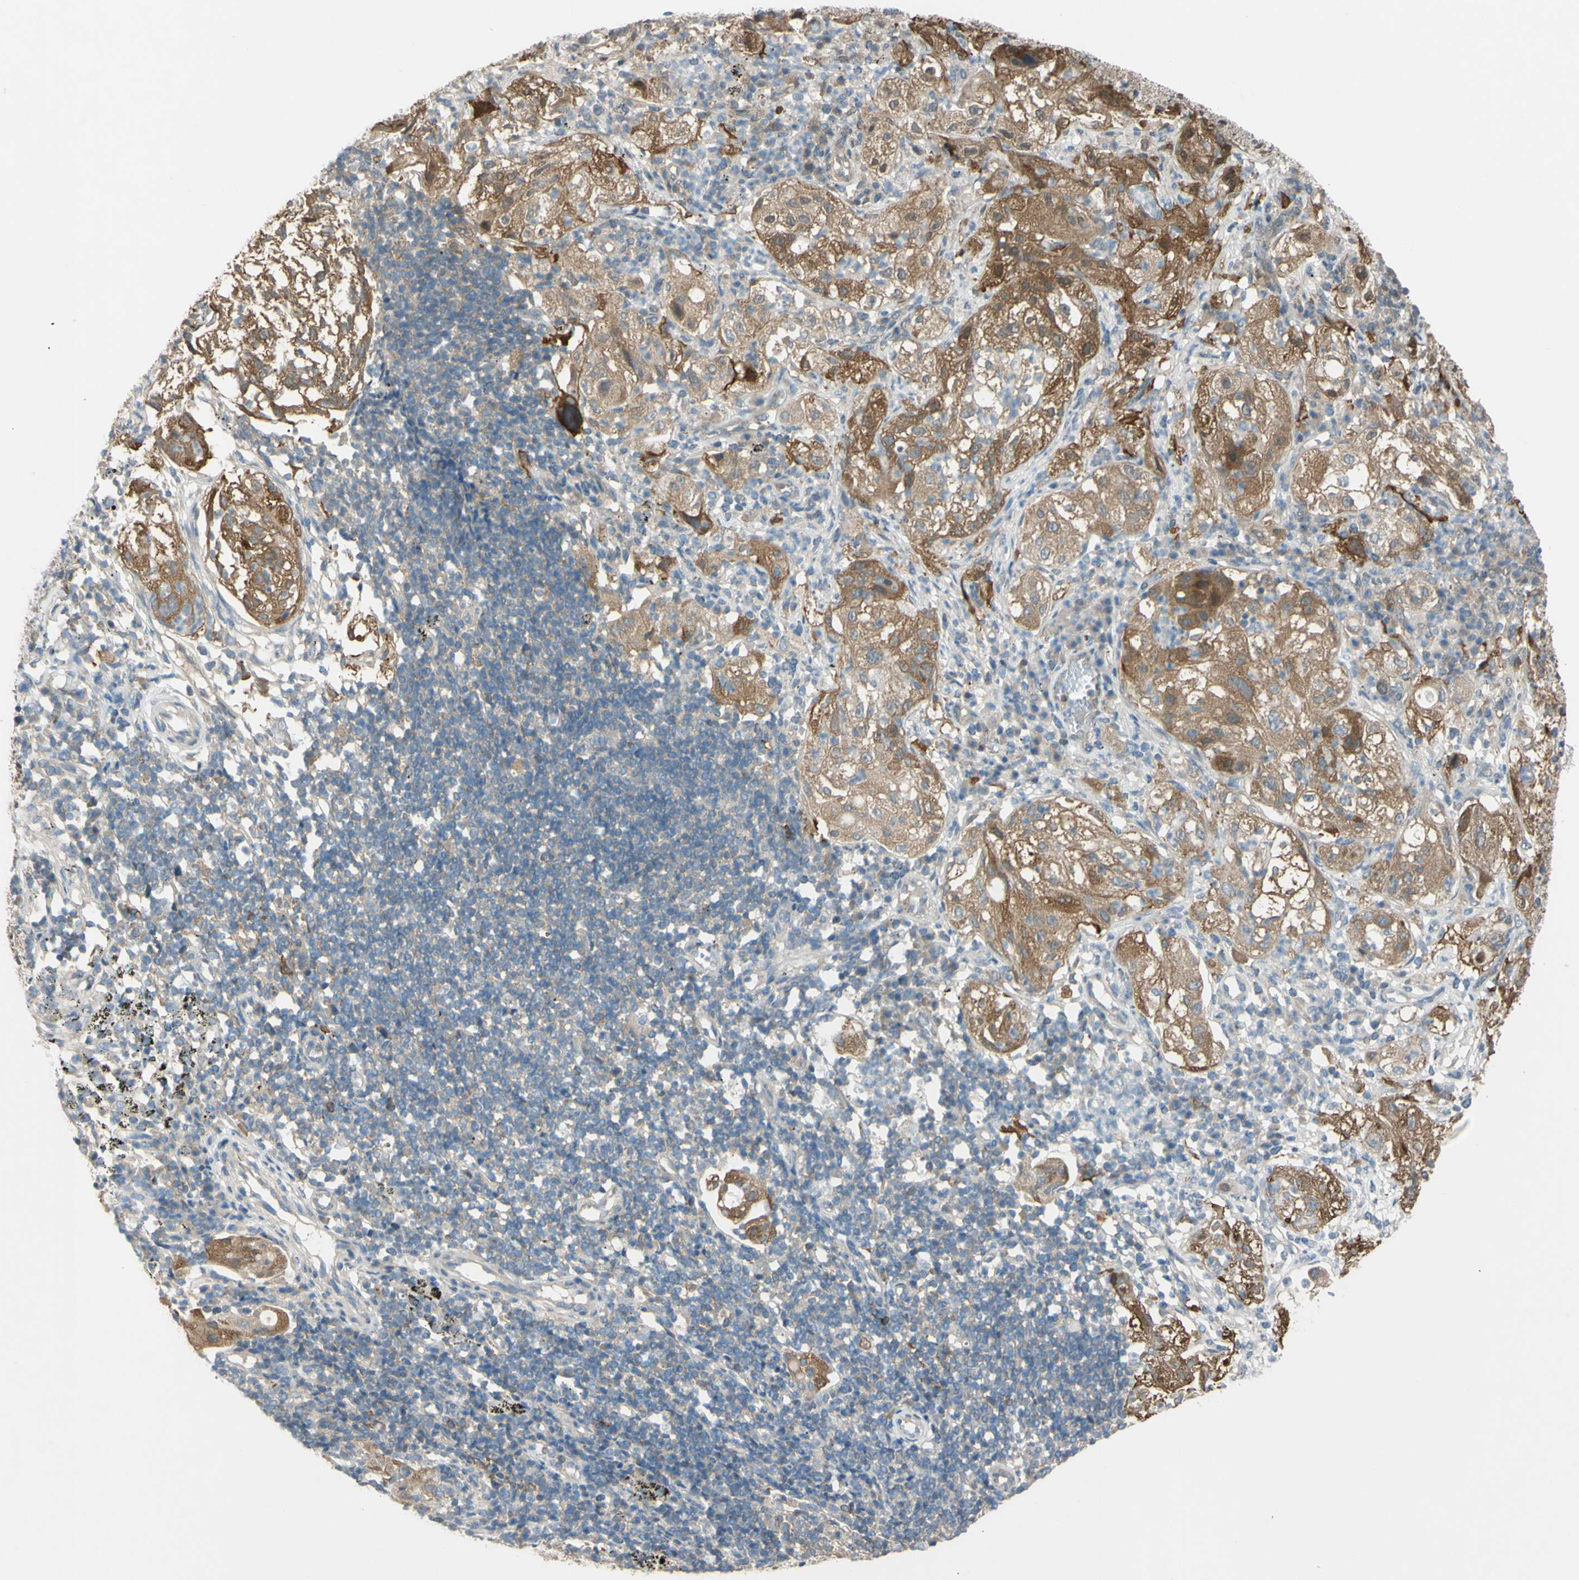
{"staining": {"intensity": "moderate", "quantity": ">75%", "location": "cytoplasmic/membranous"}, "tissue": "lung cancer", "cell_type": "Tumor cells", "image_type": "cancer", "snomed": [{"axis": "morphology", "description": "Inflammation, NOS"}, {"axis": "morphology", "description": "Squamous cell carcinoma, NOS"}, {"axis": "topography", "description": "Lymph node"}, {"axis": "topography", "description": "Soft tissue"}, {"axis": "topography", "description": "Lung"}], "caption": "Human lung cancer stained with a brown dye reveals moderate cytoplasmic/membranous positive positivity in approximately >75% of tumor cells.", "gene": "YWHAQ", "patient": {"sex": "male", "age": 66}}